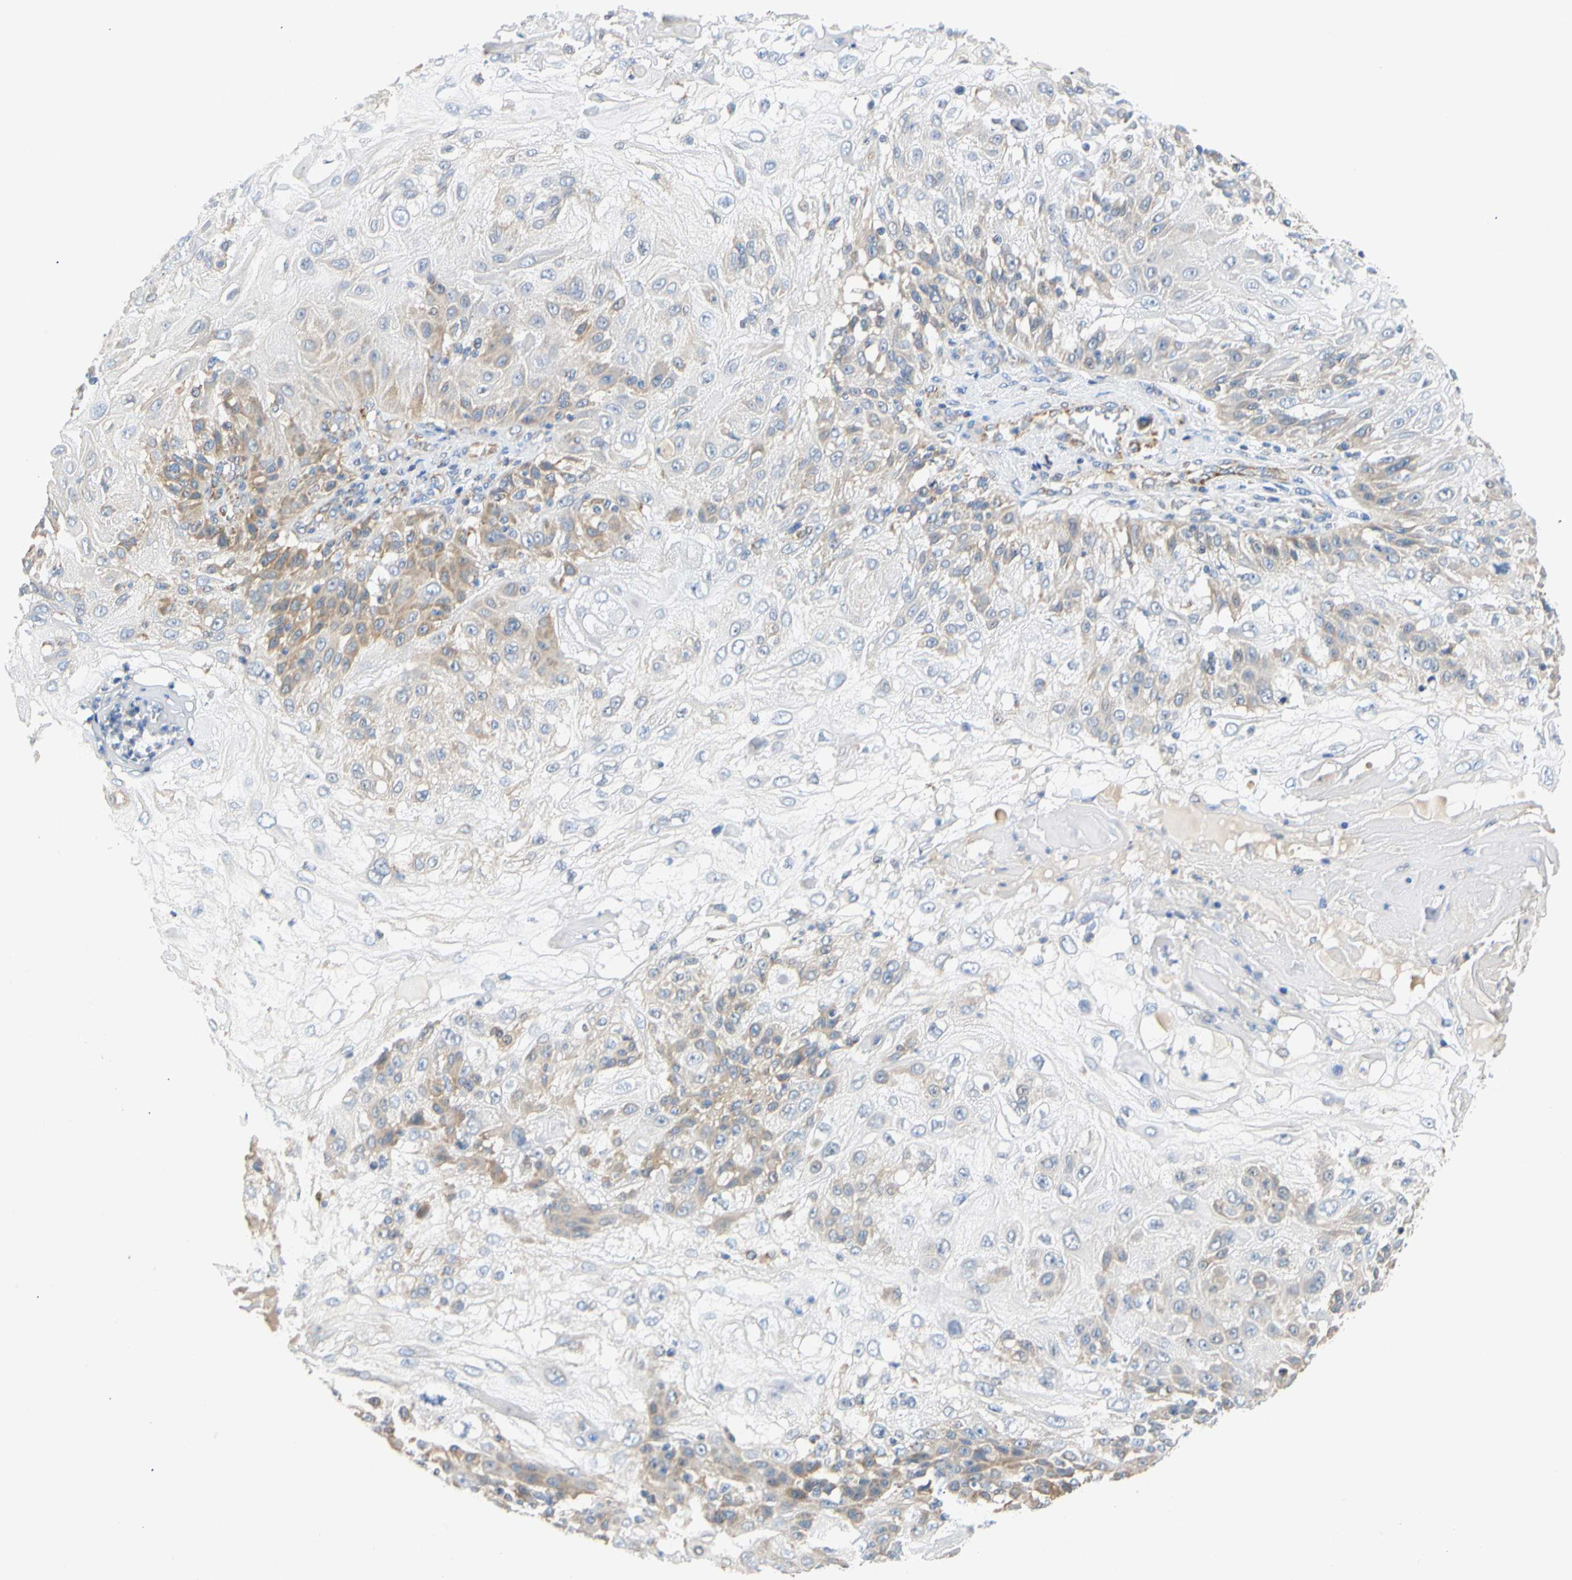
{"staining": {"intensity": "moderate", "quantity": "25%-75%", "location": "cytoplasmic/membranous"}, "tissue": "skin cancer", "cell_type": "Tumor cells", "image_type": "cancer", "snomed": [{"axis": "morphology", "description": "Normal tissue, NOS"}, {"axis": "morphology", "description": "Squamous cell carcinoma, NOS"}, {"axis": "topography", "description": "Skin"}], "caption": "IHC (DAB) staining of human skin cancer displays moderate cytoplasmic/membranous protein staining in approximately 25%-75% of tumor cells.", "gene": "ACAT1", "patient": {"sex": "female", "age": 83}}